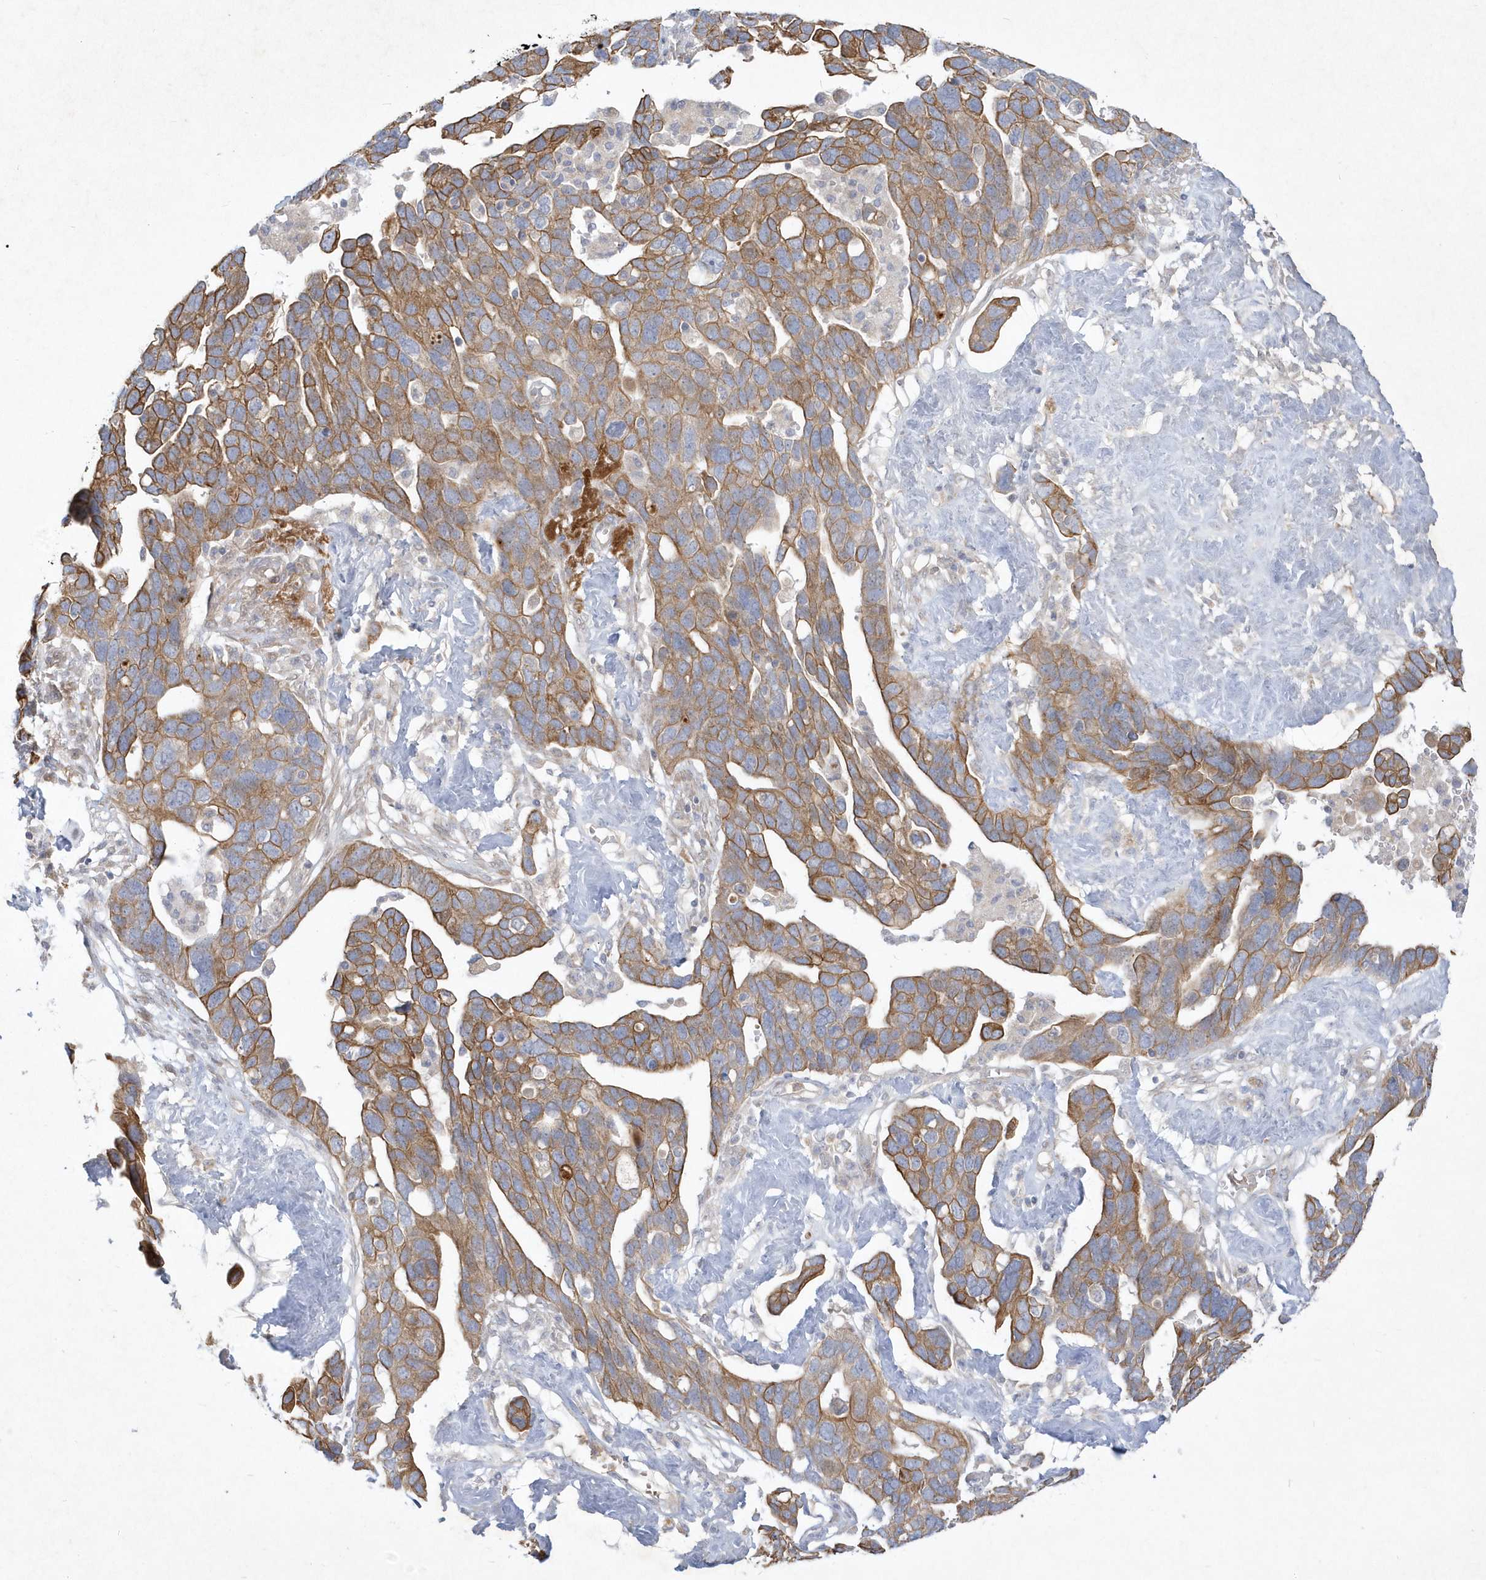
{"staining": {"intensity": "moderate", "quantity": ">75%", "location": "cytoplasmic/membranous"}, "tissue": "ovarian cancer", "cell_type": "Tumor cells", "image_type": "cancer", "snomed": [{"axis": "morphology", "description": "Cystadenocarcinoma, serous, NOS"}, {"axis": "topography", "description": "Ovary"}], "caption": "A brown stain shows moderate cytoplasmic/membranous expression of a protein in human serous cystadenocarcinoma (ovarian) tumor cells.", "gene": "LARS1", "patient": {"sex": "female", "age": 54}}